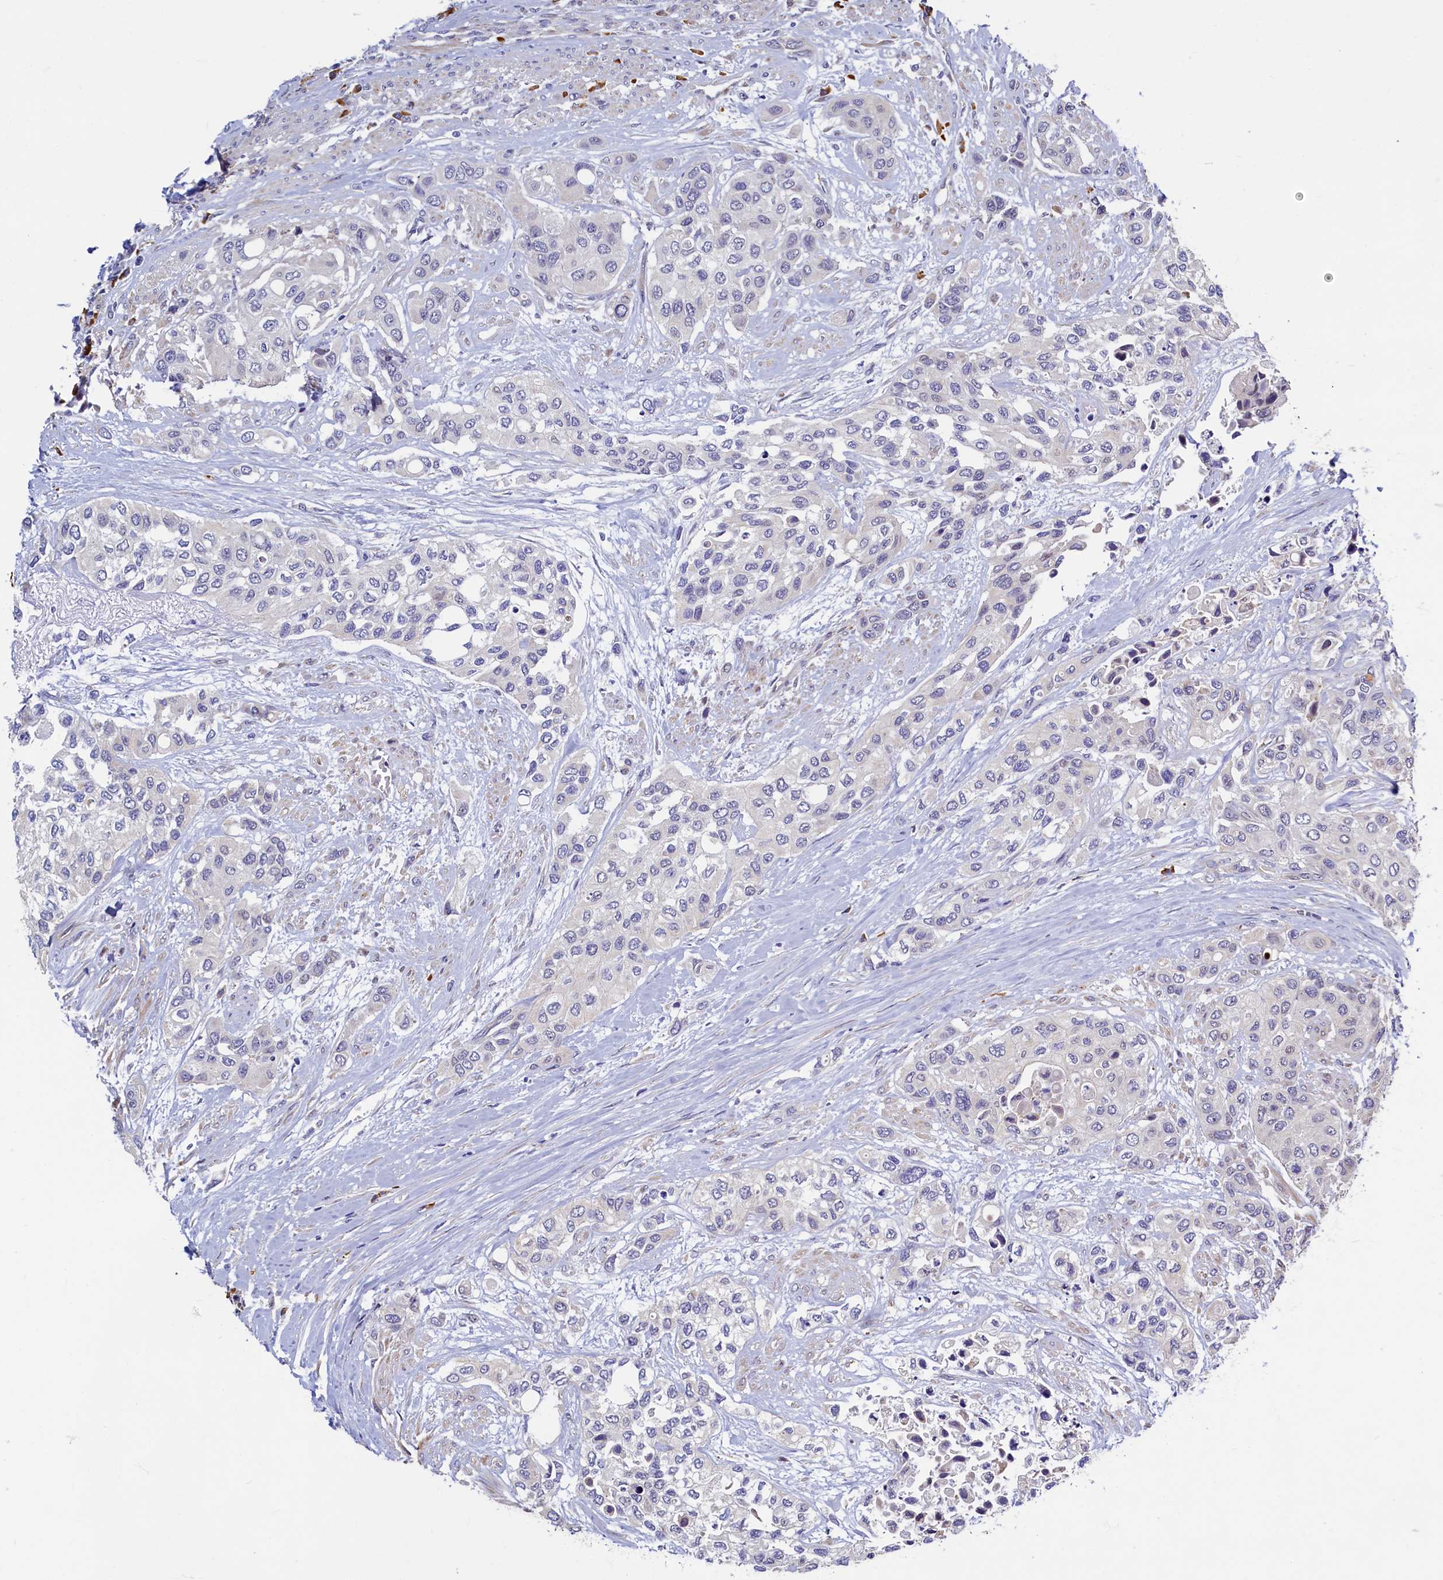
{"staining": {"intensity": "negative", "quantity": "none", "location": "none"}, "tissue": "urothelial cancer", "cell_type": "Tumor cells", "image_type": "cancer", "snomed": [{"axis": "morphology", "description": "Normal tissue, NOS"}, {"axis": "morphology", "description": "Urothelial carcinoma, High grade"}, {"axis": "topography", "description": "Vascular tissue"}, {"axis": "topography", "description": "Urinary bladder"}], "caption": "Immunohistochemical staining of urothelial cancer shows no significant staining in tumor cells.", "gene": "SLC16A14", "patient": {"sex": "female", "age": 56}}